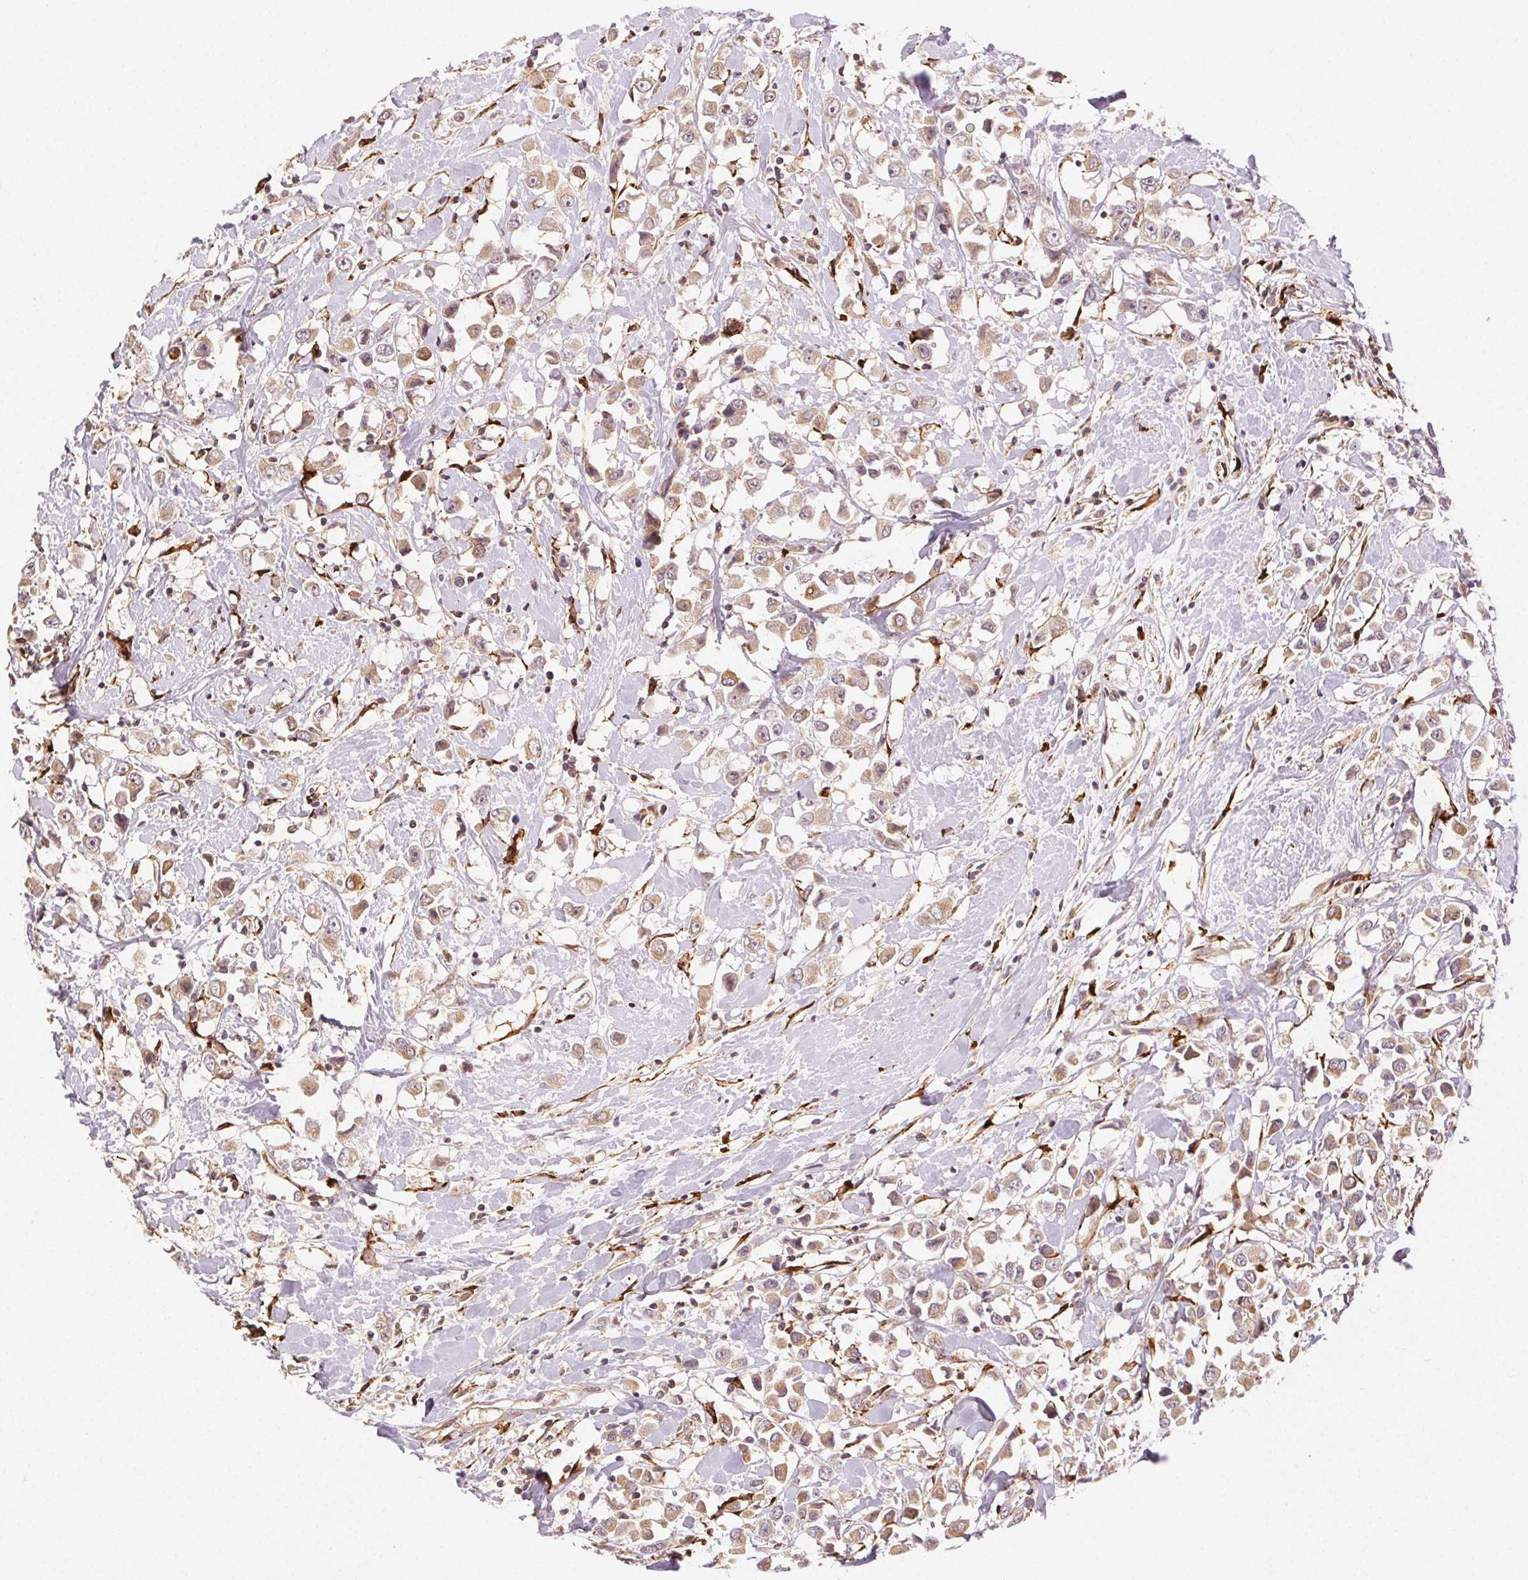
{"staining": {"intensity": "moderate", "quantity": ">75%", "location": "cytoplasmic/membranous"}, "tissue": "breast cancer", "cell_type": "Tumor cells", "image_type": "cancer", "snomed": [{"axis": "morphology", "description": "Duct carcinoma"}, {"axis": "topography", "description": "Breast"}], "caption": "Tumor cells reveal moderate cytoplasmic/membranous staining in approximately >75% of cells in breast cancer (invasive ductal carcinoma).", "gene": "KLHL15", "patient": {"sex": "female", "age": 61}}